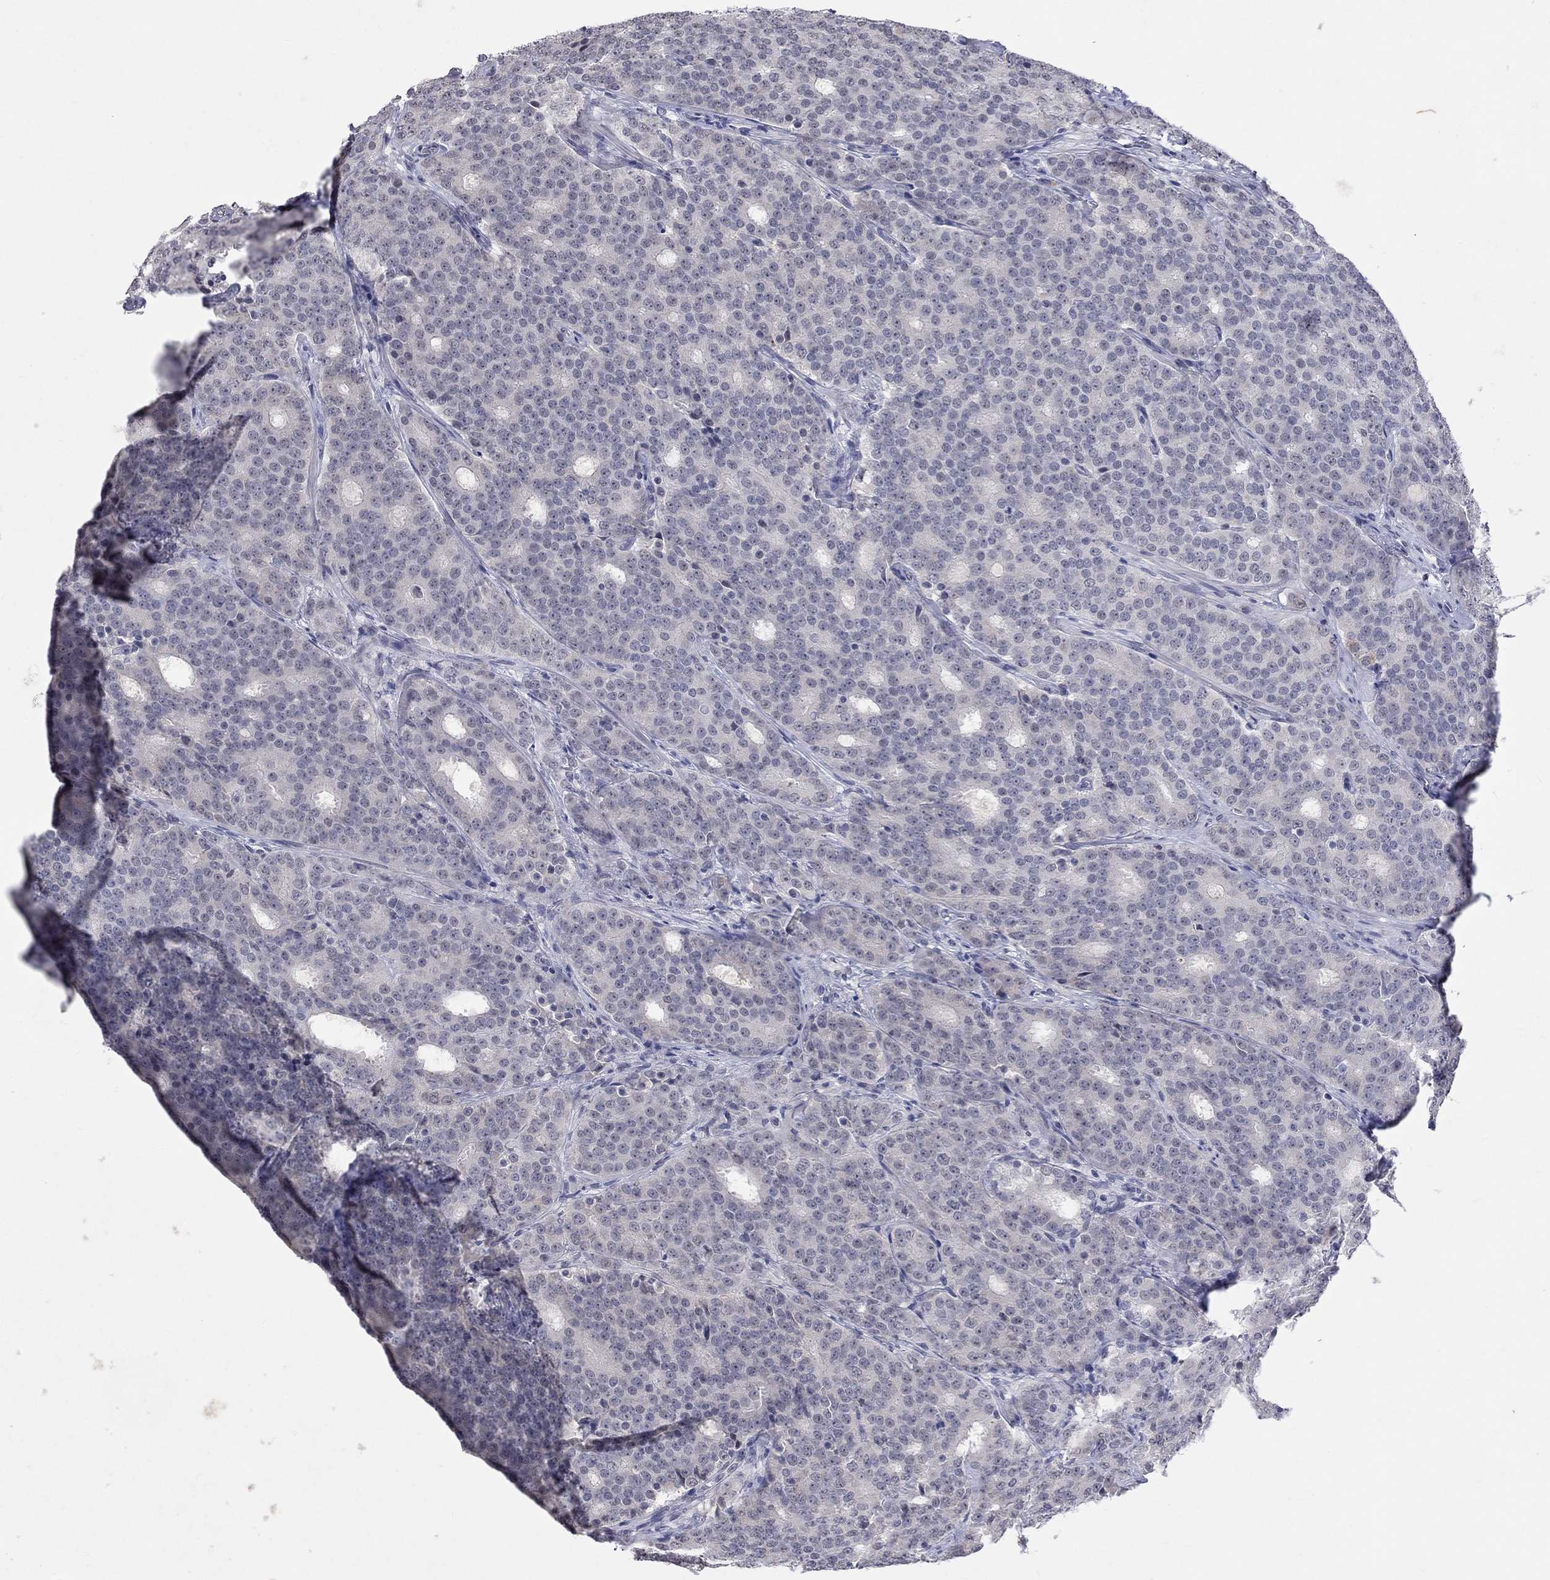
{"staining": {"intensity": "negative", "quantity": "none", "location": "none"}, "tissue": "prostate cancer", "cell_type": "Tumor cells", "image_type": "cancer", "snomed": [{"axis": "morphology", "description": "Adenocarcinoma, NOS"}, {"axis": "topography", "description": "Prostate"}], "caption": "Immunohistochemistry micrograph of neoplastic tissue: human prostate cancer stained with DAB (3,3'-diaminobenzidine) shows no significant protein expression in tumor cells.", "gene": "TMEM143", "patient": {"sex": "male", "age": 71}}